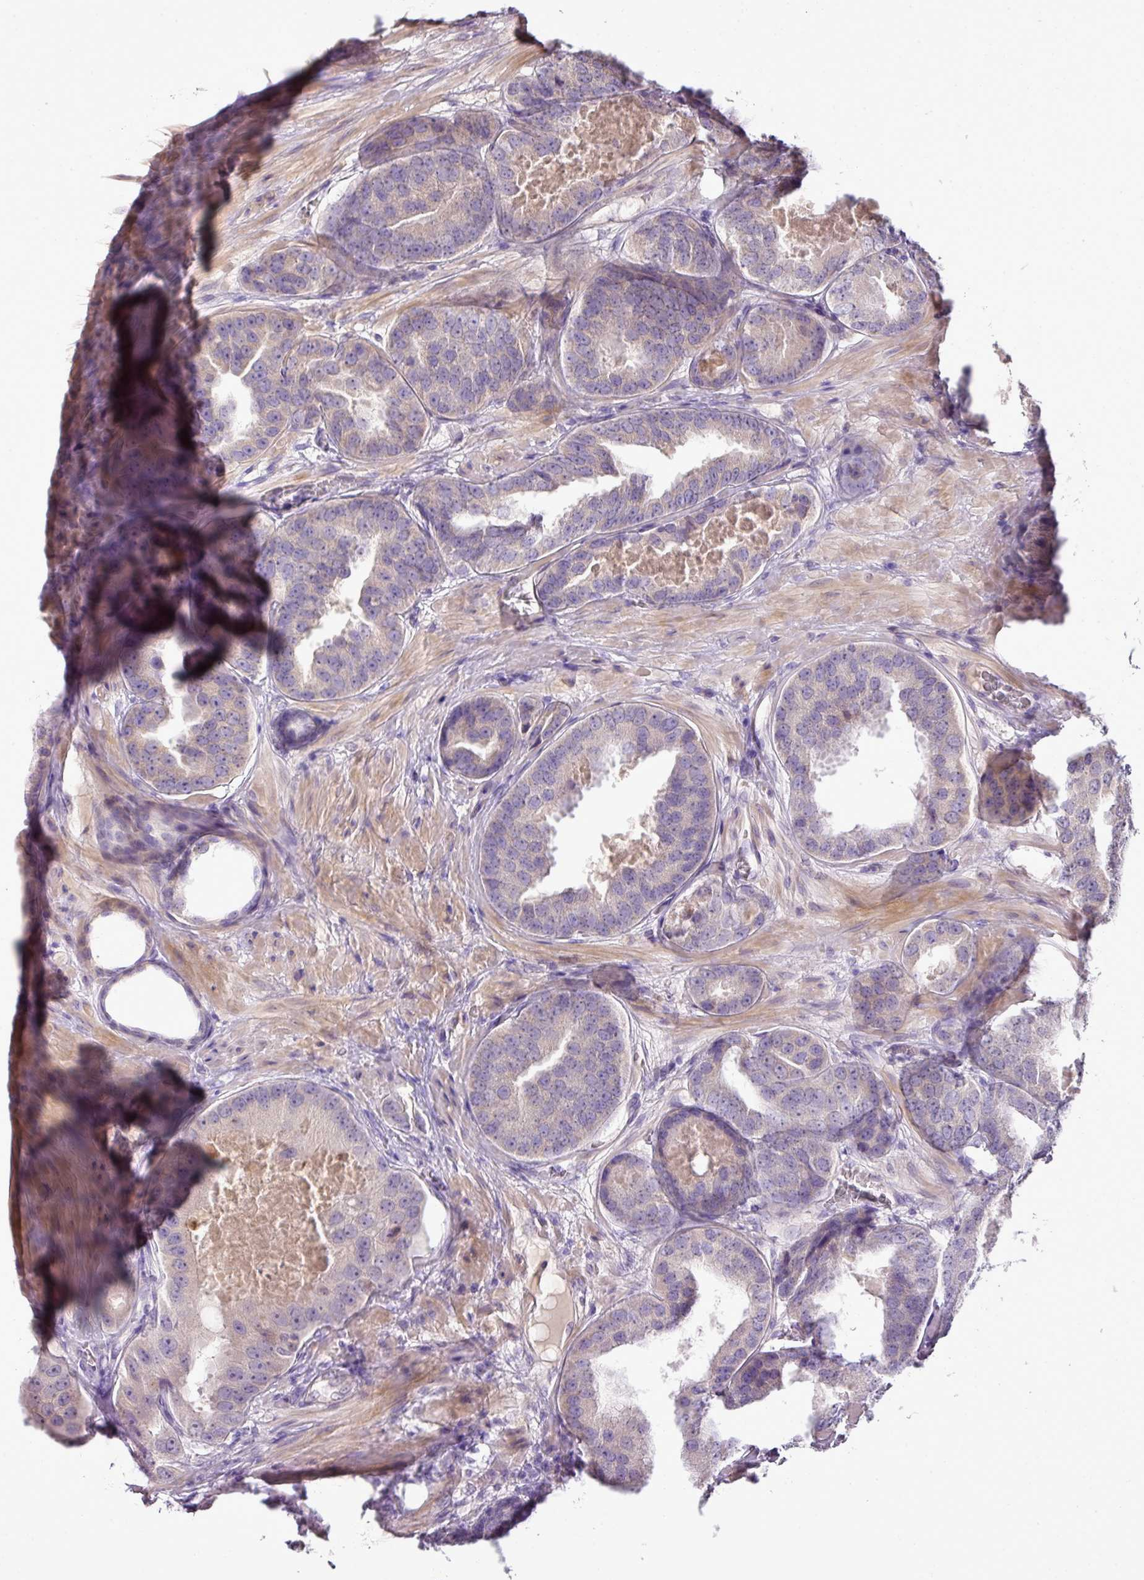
{"staining": {"intensity": "negative", "quantity": "none", "location": "none"}, "tissue": "prostate cancer", "cell_type": "Tumor cells", "image_type": "cancer", "snomed": [{"axis": "morphology", "description": "Adenocarcinoma, High grade"}, {"axis": "topography", "description": "Prostate"}], "caption": "DAB immunohistochemical staining of prostate cancer (high-grade adenocarcinoma) shows no significant expression in tumor cells.", "gene": "BRINP2", "patient": {"sex": "male", "age": 63}}